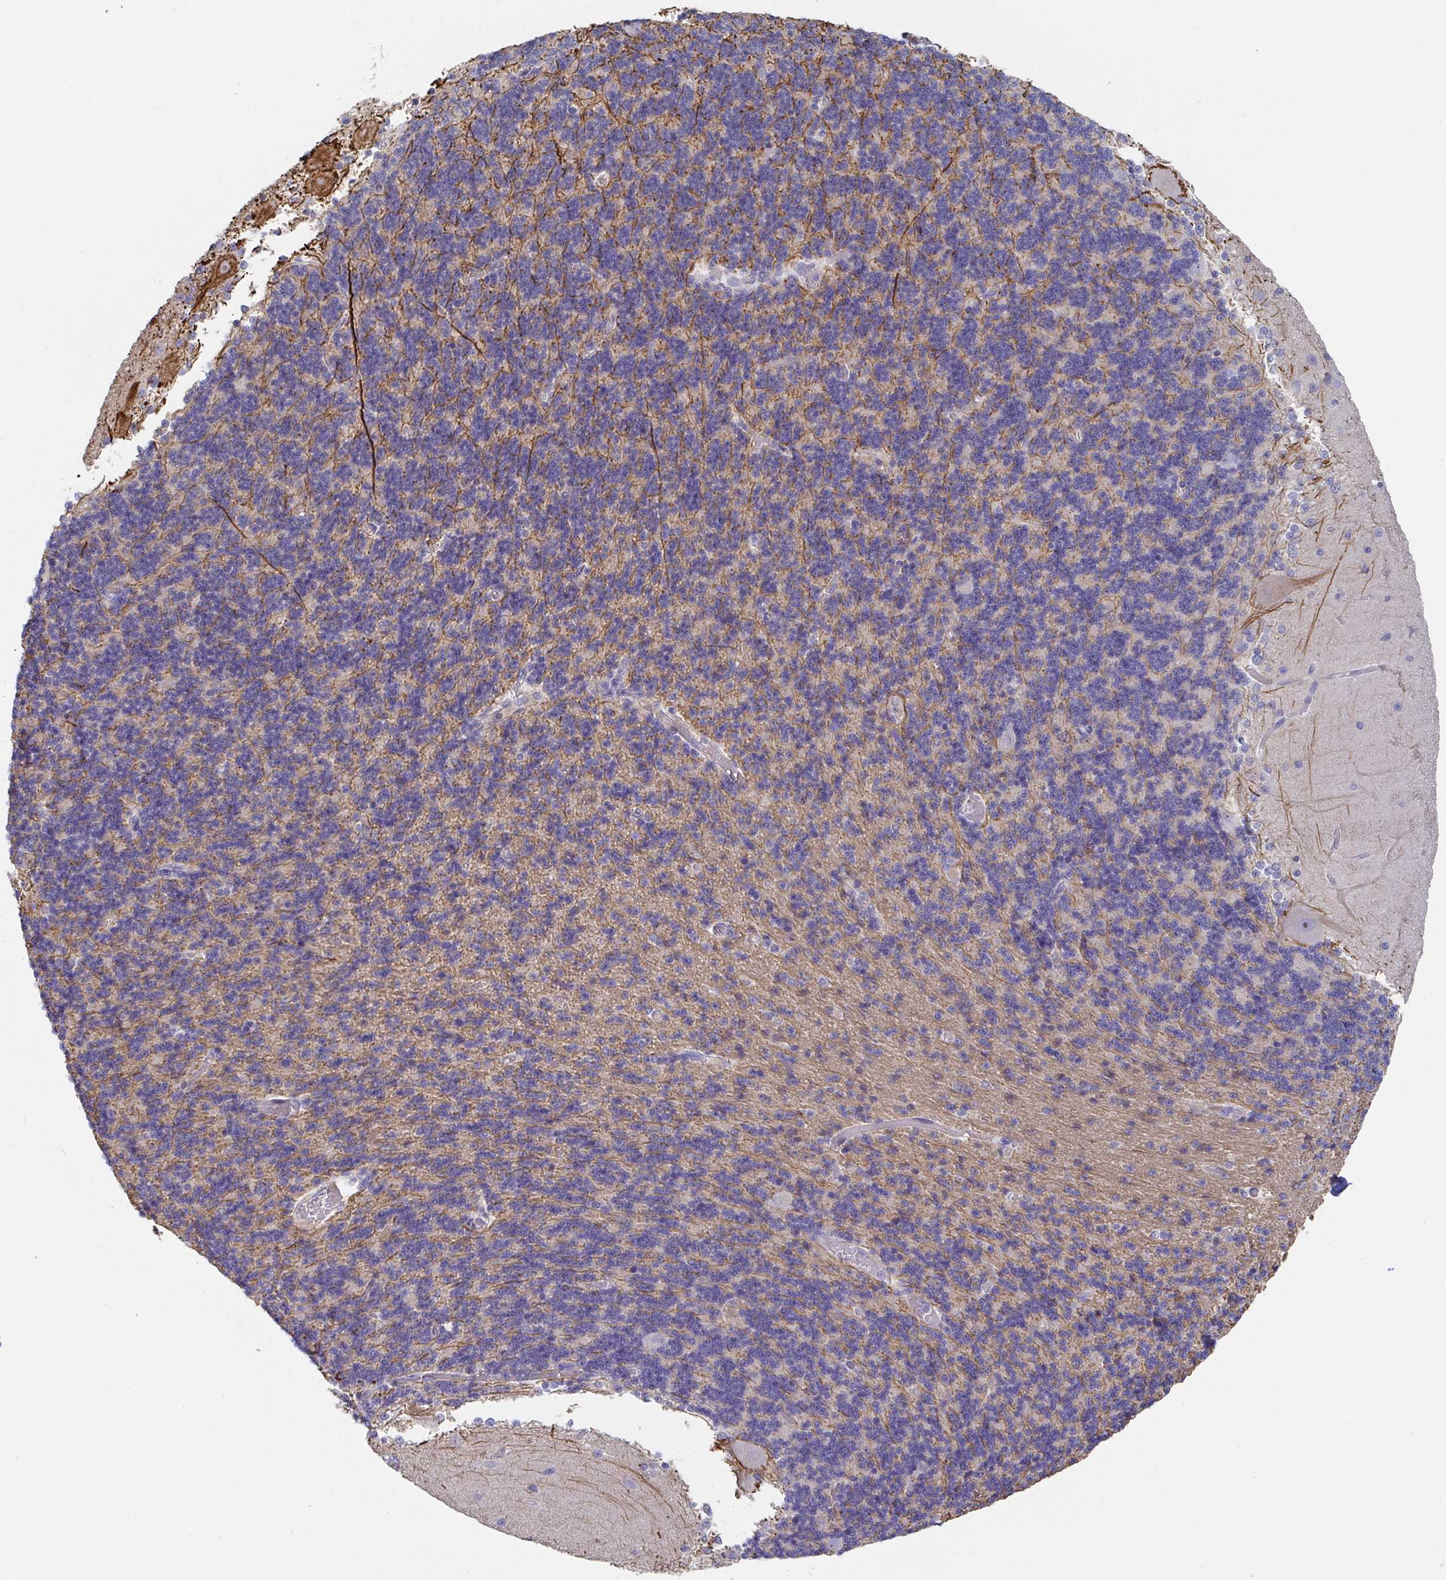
{"staining": {"intensity": "strong", "quantity": "<25%", "location": "cytoplasmic/membranous"}, "tissue": "cerebellum", "cell_type": "Cells in granular layer", "image_type": "normal", "snomed": [{"axis": "morphology", "description": "Normal tissue, NOS"}, {"axis": "topography", "description": "Cerebellum"}], "caption": "This is a photomicrograph of IHC staining of normal cerebellum, which shows strong positivity in the cytoplasmic/membranous of cells in granular layer.", "gene": "ANO5", "patient": {"sex": "female", "age": 54}}